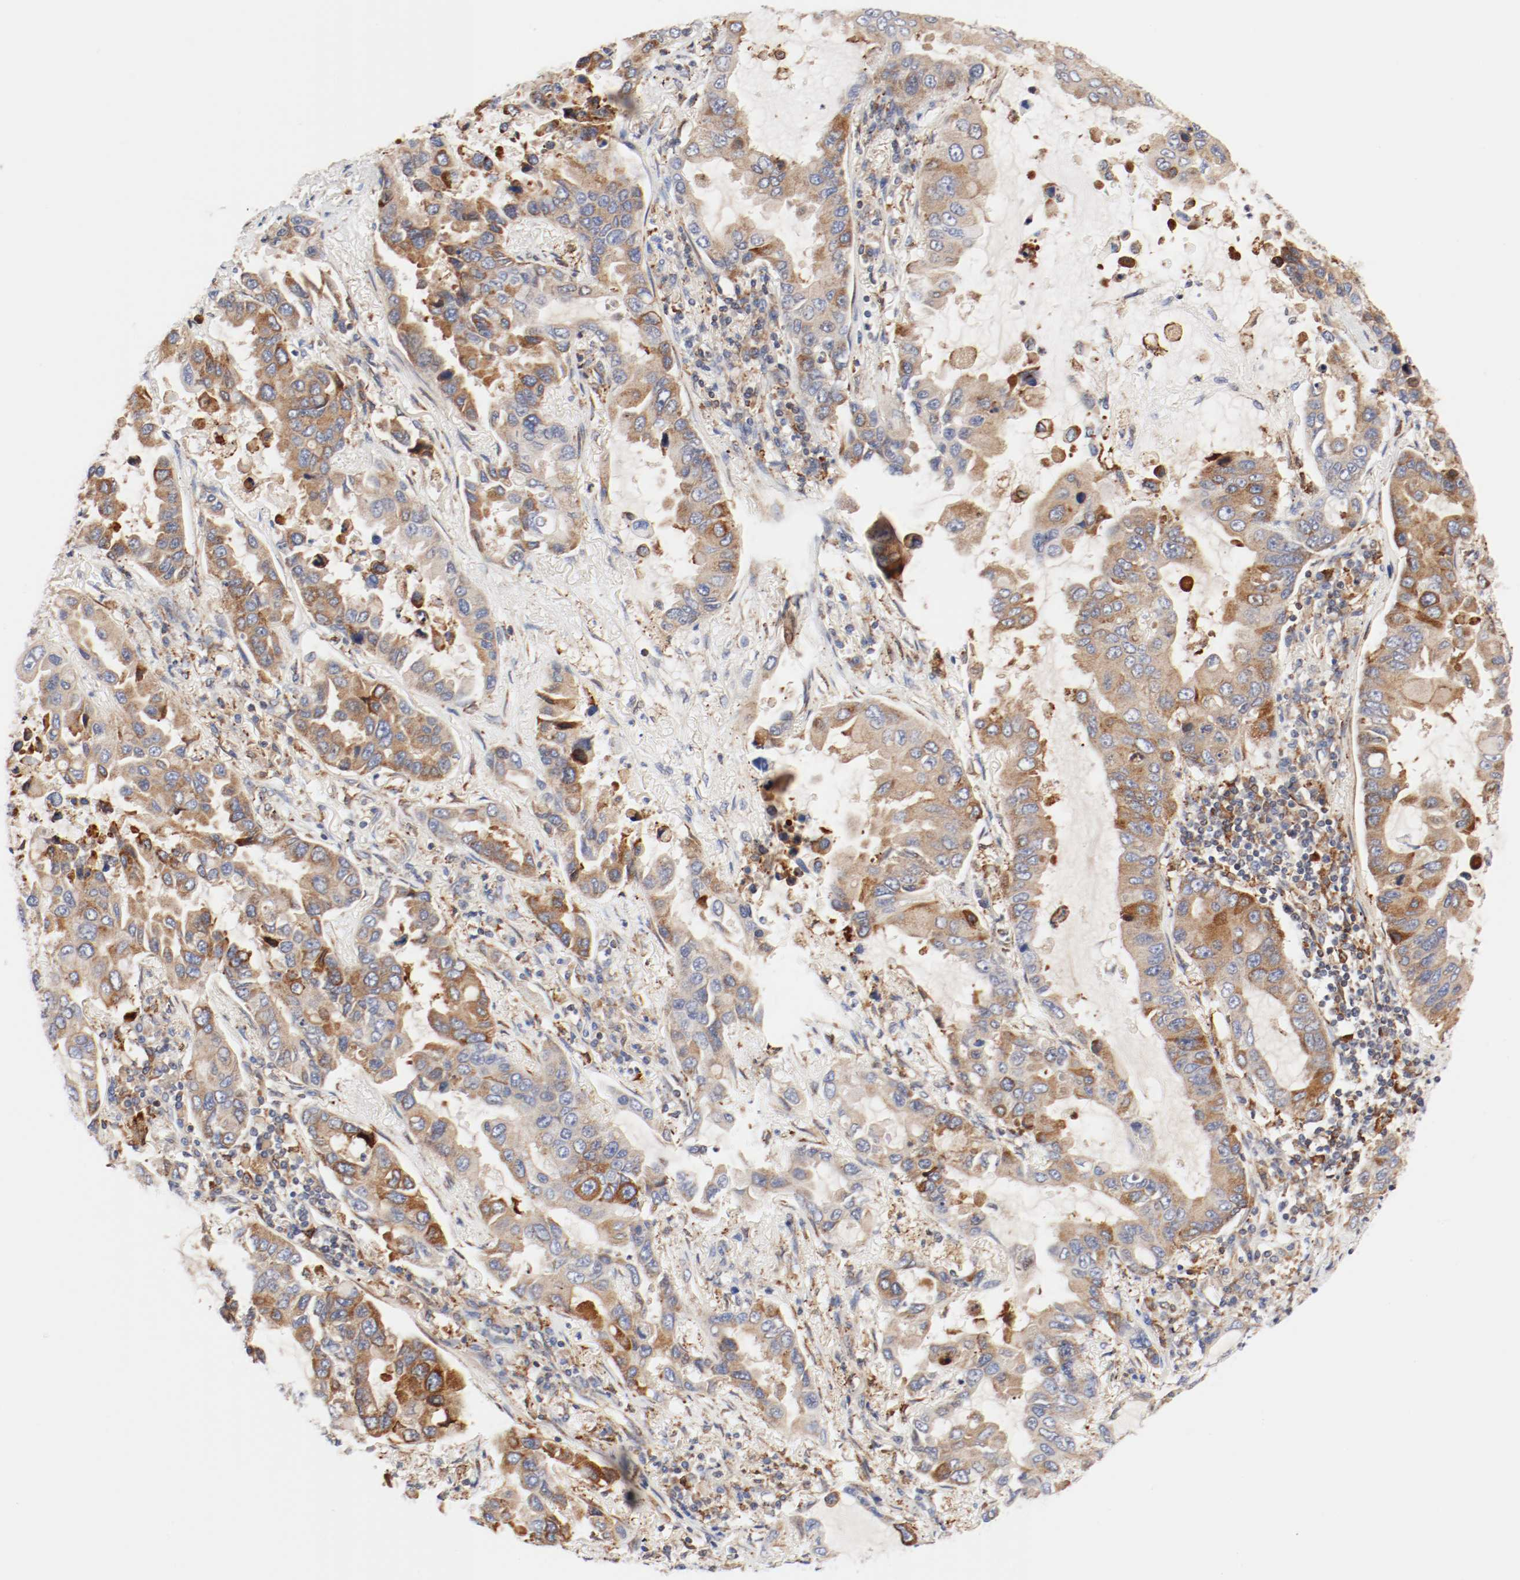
{"staining": {"intensity": "moderate", "quantity": ">75%", "location": "cytoplasmic/membranous"}, "tissue": "lung cancer", "cell_type": "Tumor cells", "image_type": "cancer", "snomed": [{"axis": "morphology", "description": "Adenocarcinoma, NOS"}, {"axis": "topography", "description": "Lung"}], "caption": "An IHC photomicrograph of neoplastic tissue is shown. Protein staining in brown highlights moderate cytoplasmic/membranous positivity in lung cancer within tumor cells. The staining is performed using DAB brown chromogen to label protein expression. The nuclei are counter-stained blue using hematoxylin.", "gene": "PDPK1", "patient": {"sex": "male", "age": 64}}